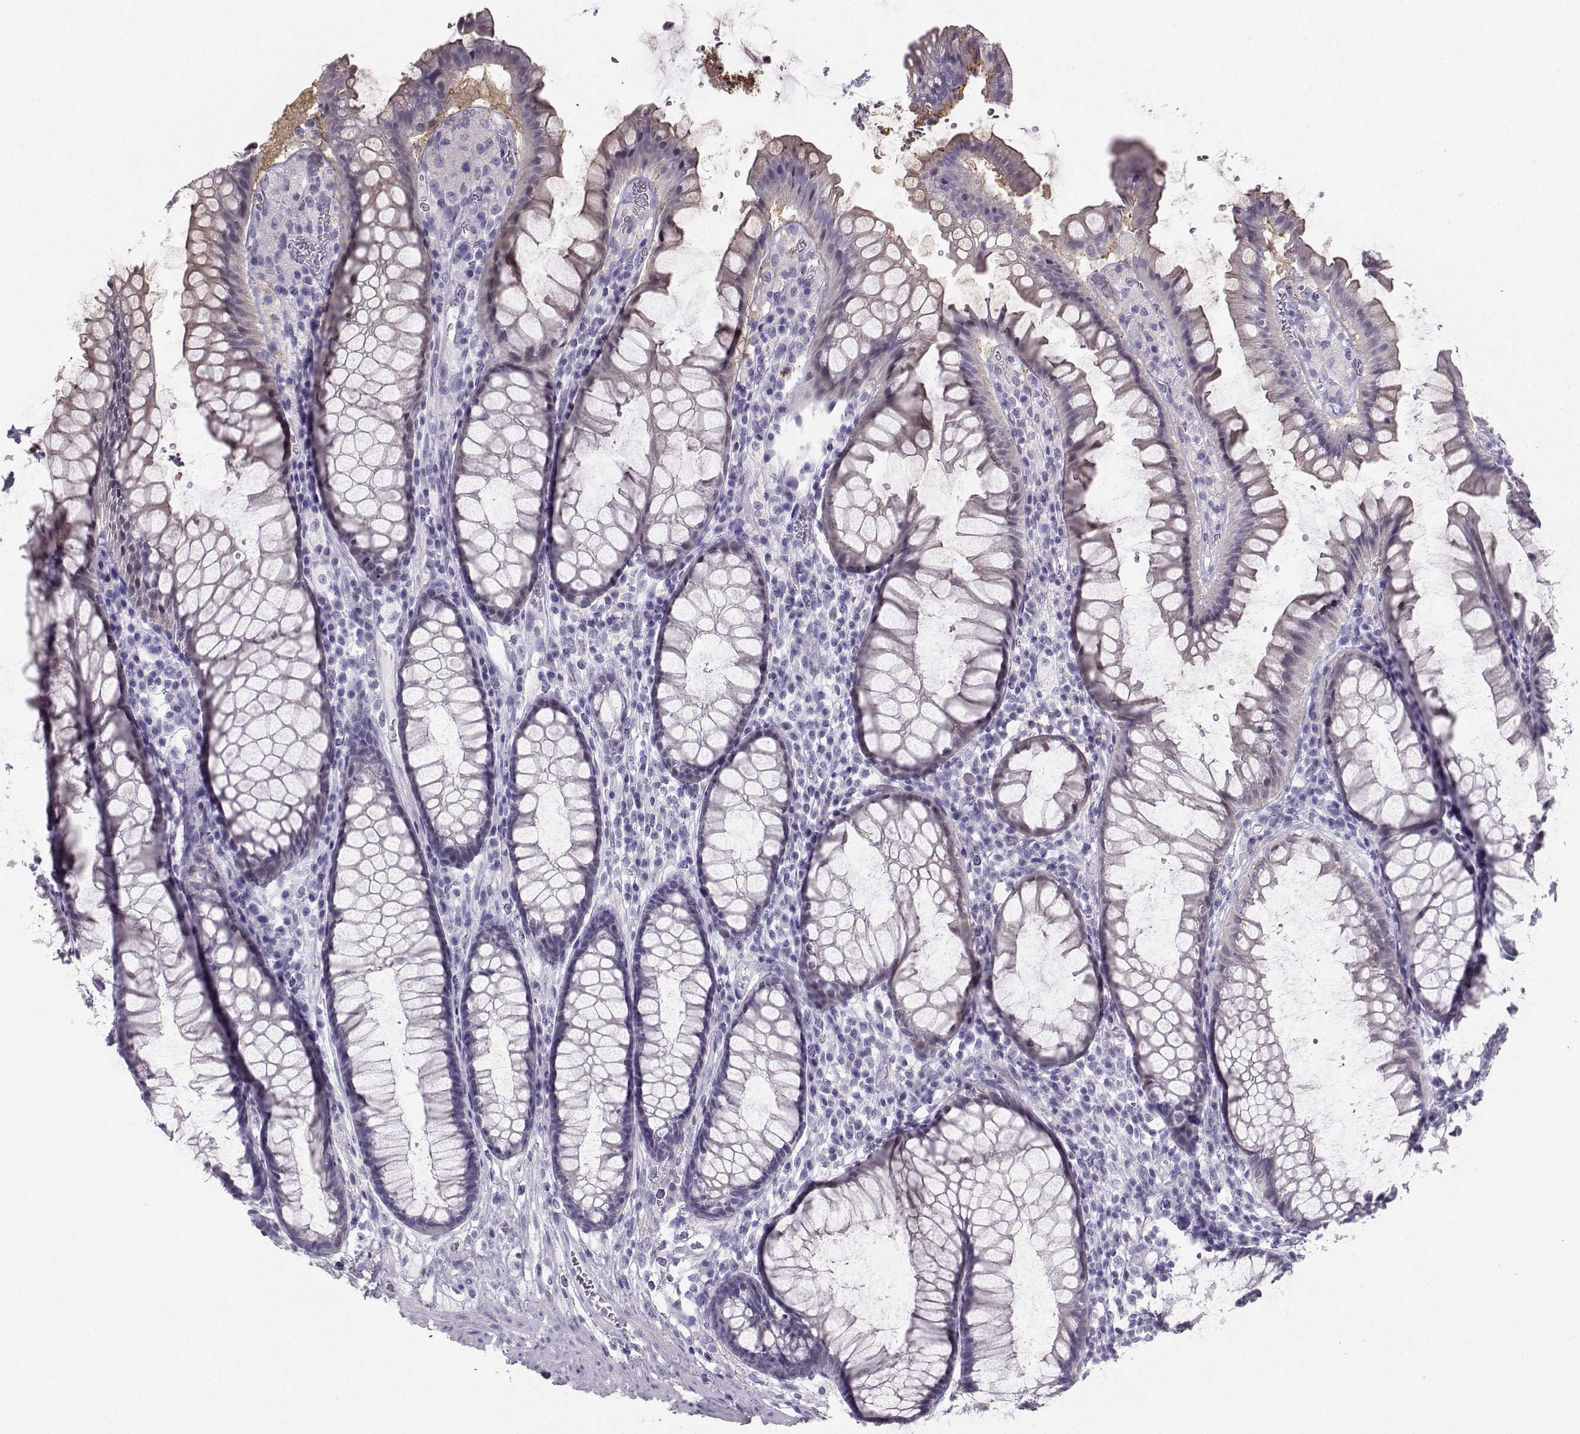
{"staining": {"intensity": "negative", "quantity": "none", "location": "none"}, "tissue": "rectum", "cell_type": "Glandular cells", "image_type": "normal", "snomed": [{"axis": "morphology", "description": "Normal tissue, NOS"}, {"axis": "topography", "description": "Rectum"}], "caption": "A histopathology image of human rectum is negative for staining in glandular cells.", "gene": "IQCD", "patient": {"sex": "female", "age": 68}}